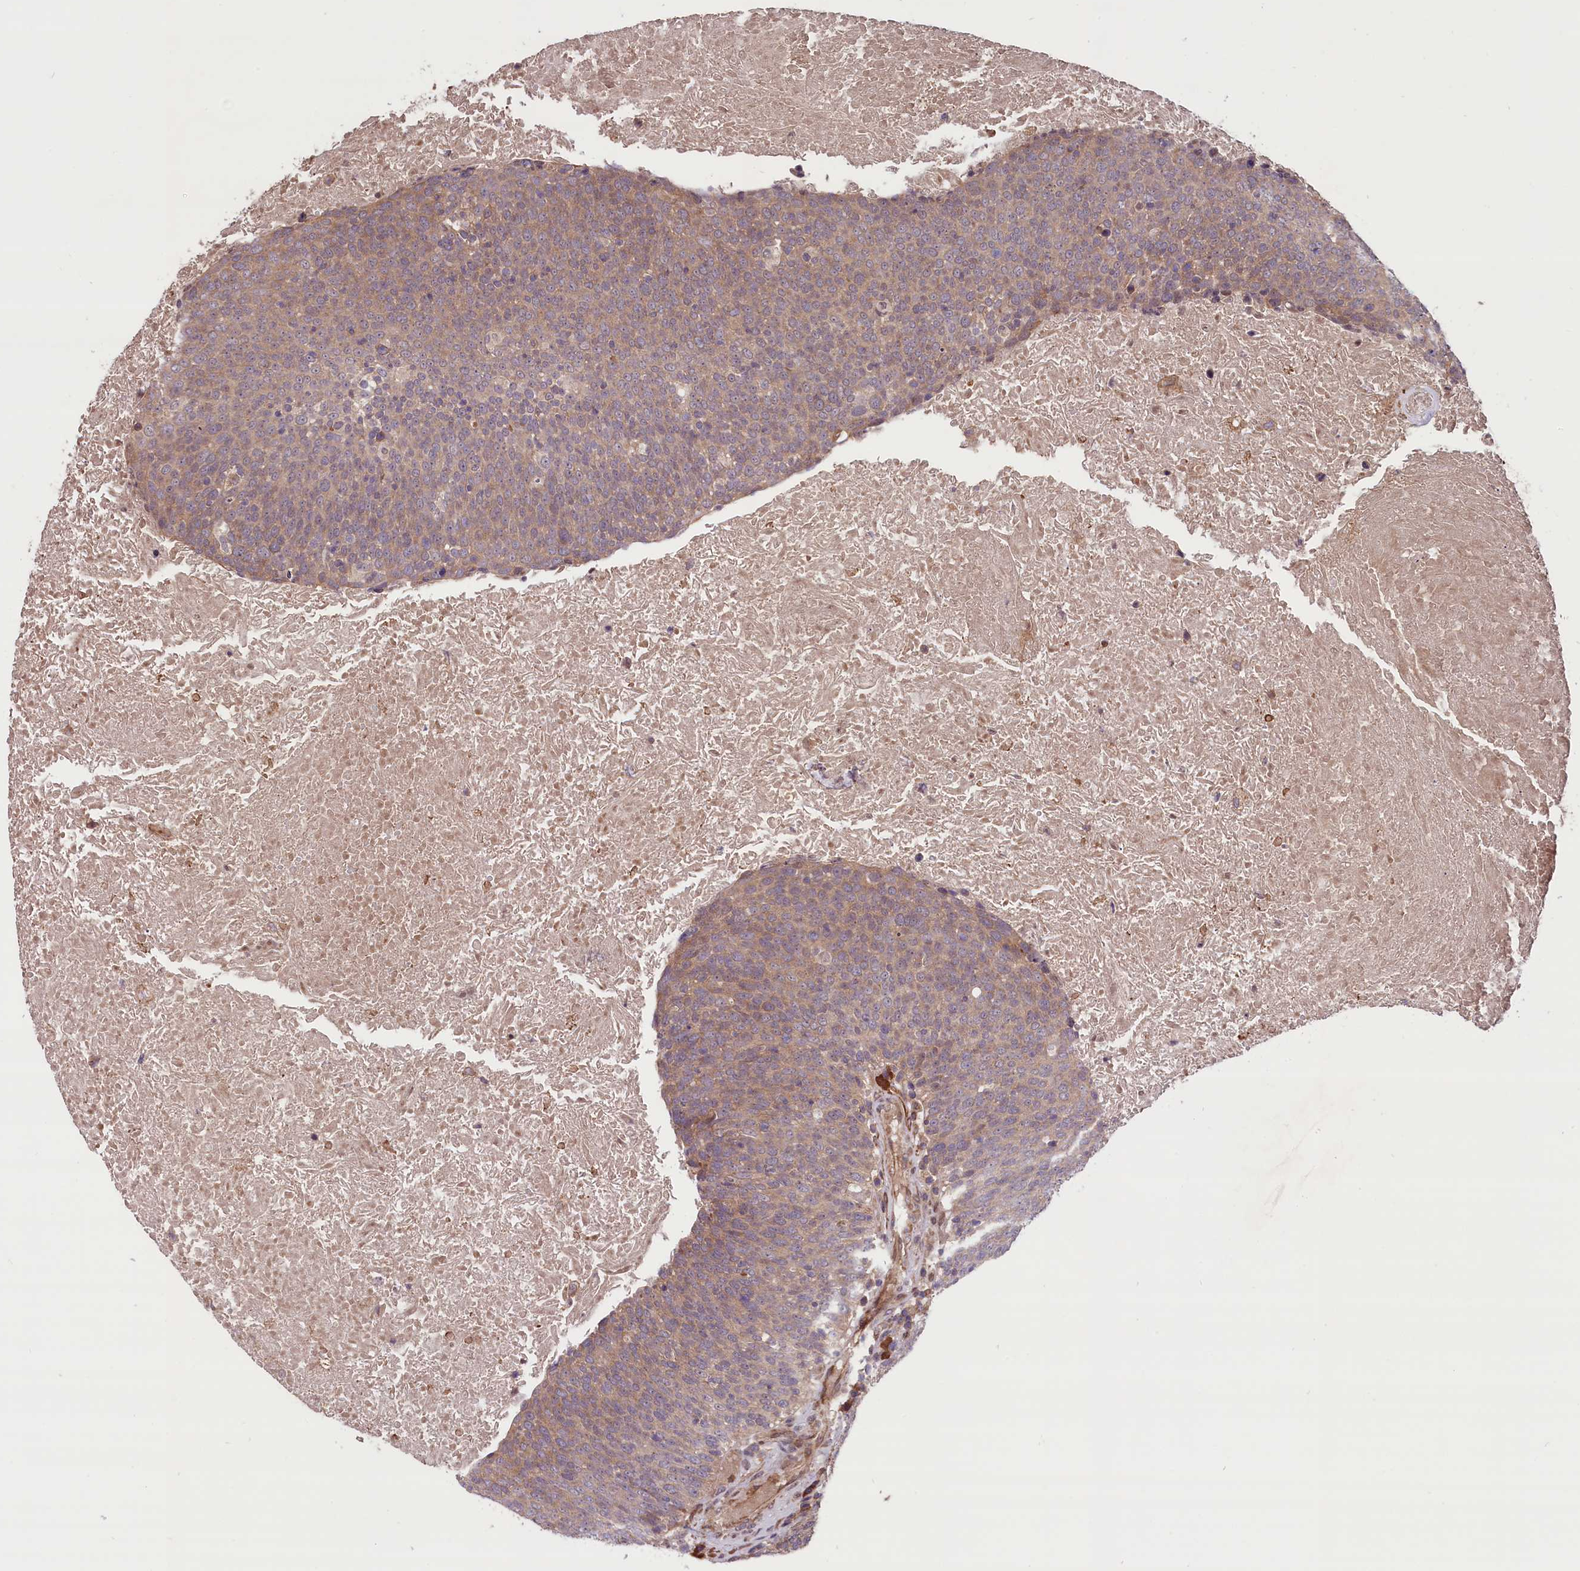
{"staining": {"intensity": "weak", "quantity": ">75%", "location": "cytoplasmic/membranous"}, "tissue": "head and neck cancer", "cell_type": "Tumor cells", "image_type": "cancer", "snomed": [{"axis": "morphology", "description": "Squamous cell carcinoma, NOS"}, {"axis": "morphology", "description": "Squamous cell carcinoma, metastatic, NOS"}, {"axis": "topography", "description": "Lymph node"}, {"axis": "topography", "description": "Head-Neck"}], "caption": "Head and neck cancer (squamous cell carcinoma) stained for a protein (brown) shows weak cytoplasmic/membranous positive positivity in about >75% of tumor cells.", "gene": "HDAC5", "patient": {"sex": "male", "age": 62}}